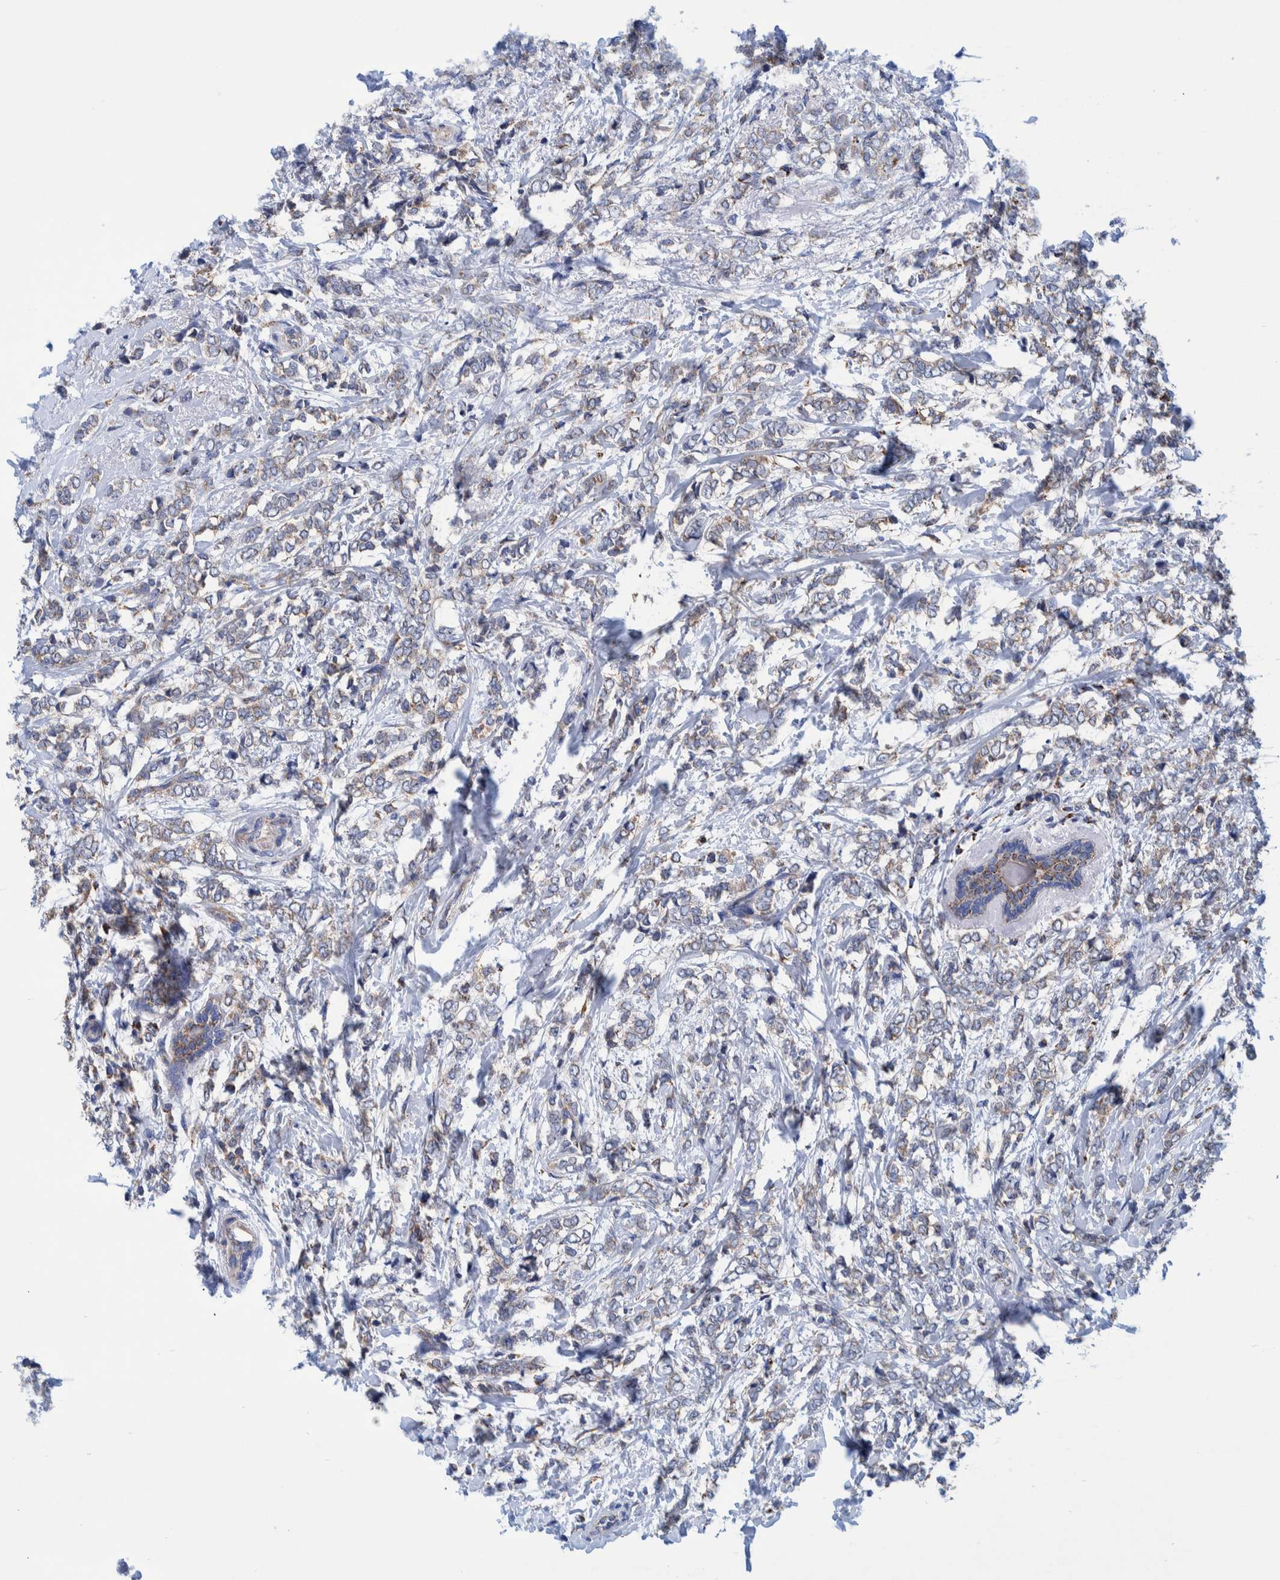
{"staining": {"intensity": "weak", "quantity": ">75%", "location": "cytoplasmic/membranous"}, "tissue": "breast cancer", "cell_type": "Tumor cells", "image_type": "cancer", "snomed": [{"axis": "morphology", "description": "Normal tissue, NOS"}, {"axis": "morphology", "description": "Lobular carcinoma"}, {"axis": "topography", "description": "Breast"}], "caption": "This image reveals IHC staining of lobular carcinoma (breast), with low weak cytoplasmic/membranous staining in about >75% of tumor cells.", "gene": "BZW2", "patient": {"sex": "female", "age": 47}}